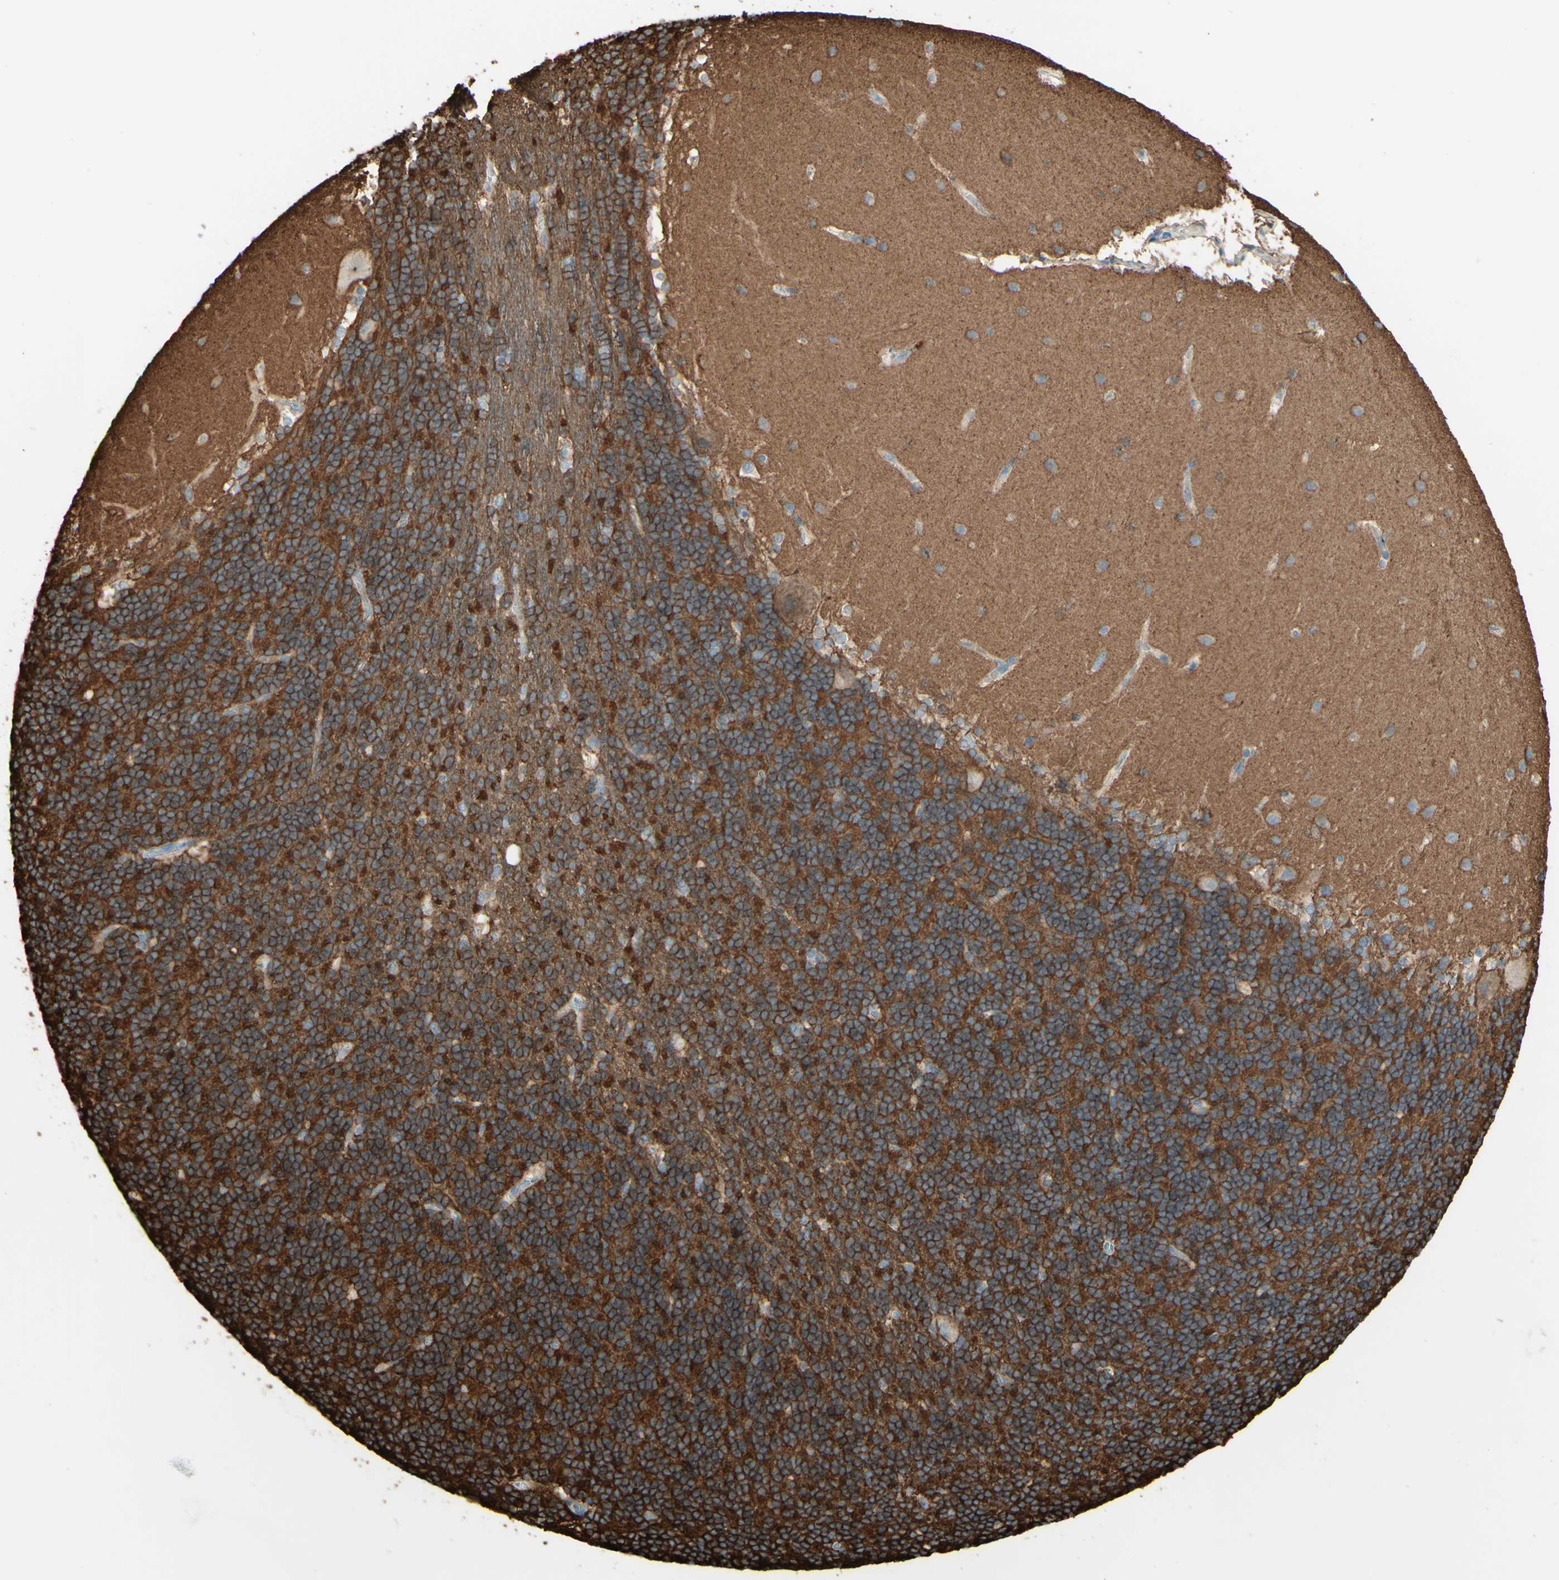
{"staining": {"intensity": "strong", "quantity": ">75%", "location": "cytoplasmic/membranous"}, "tissue": "cerebellum", "cell_type": "Cells in granular layer", "image_type": "normal", "snomed": [{"axis": "morphology", "description": "Normal tissue, NOS"}, {"axis": "topography", "description": "Cerebellum"}], "caption": "High-magnification brightfield microscopy of benign cerebellum stained with DAB (3,3'-diaminobenzidine) (brown) and counterstained with hematoxylin (blue). cells in granular layer exhibit strong cytoplasmic/membranous positivity is identified in approximately>75% of cells.", "gene": "RNF149", "patient": {"sex": "female", "age": 19}}